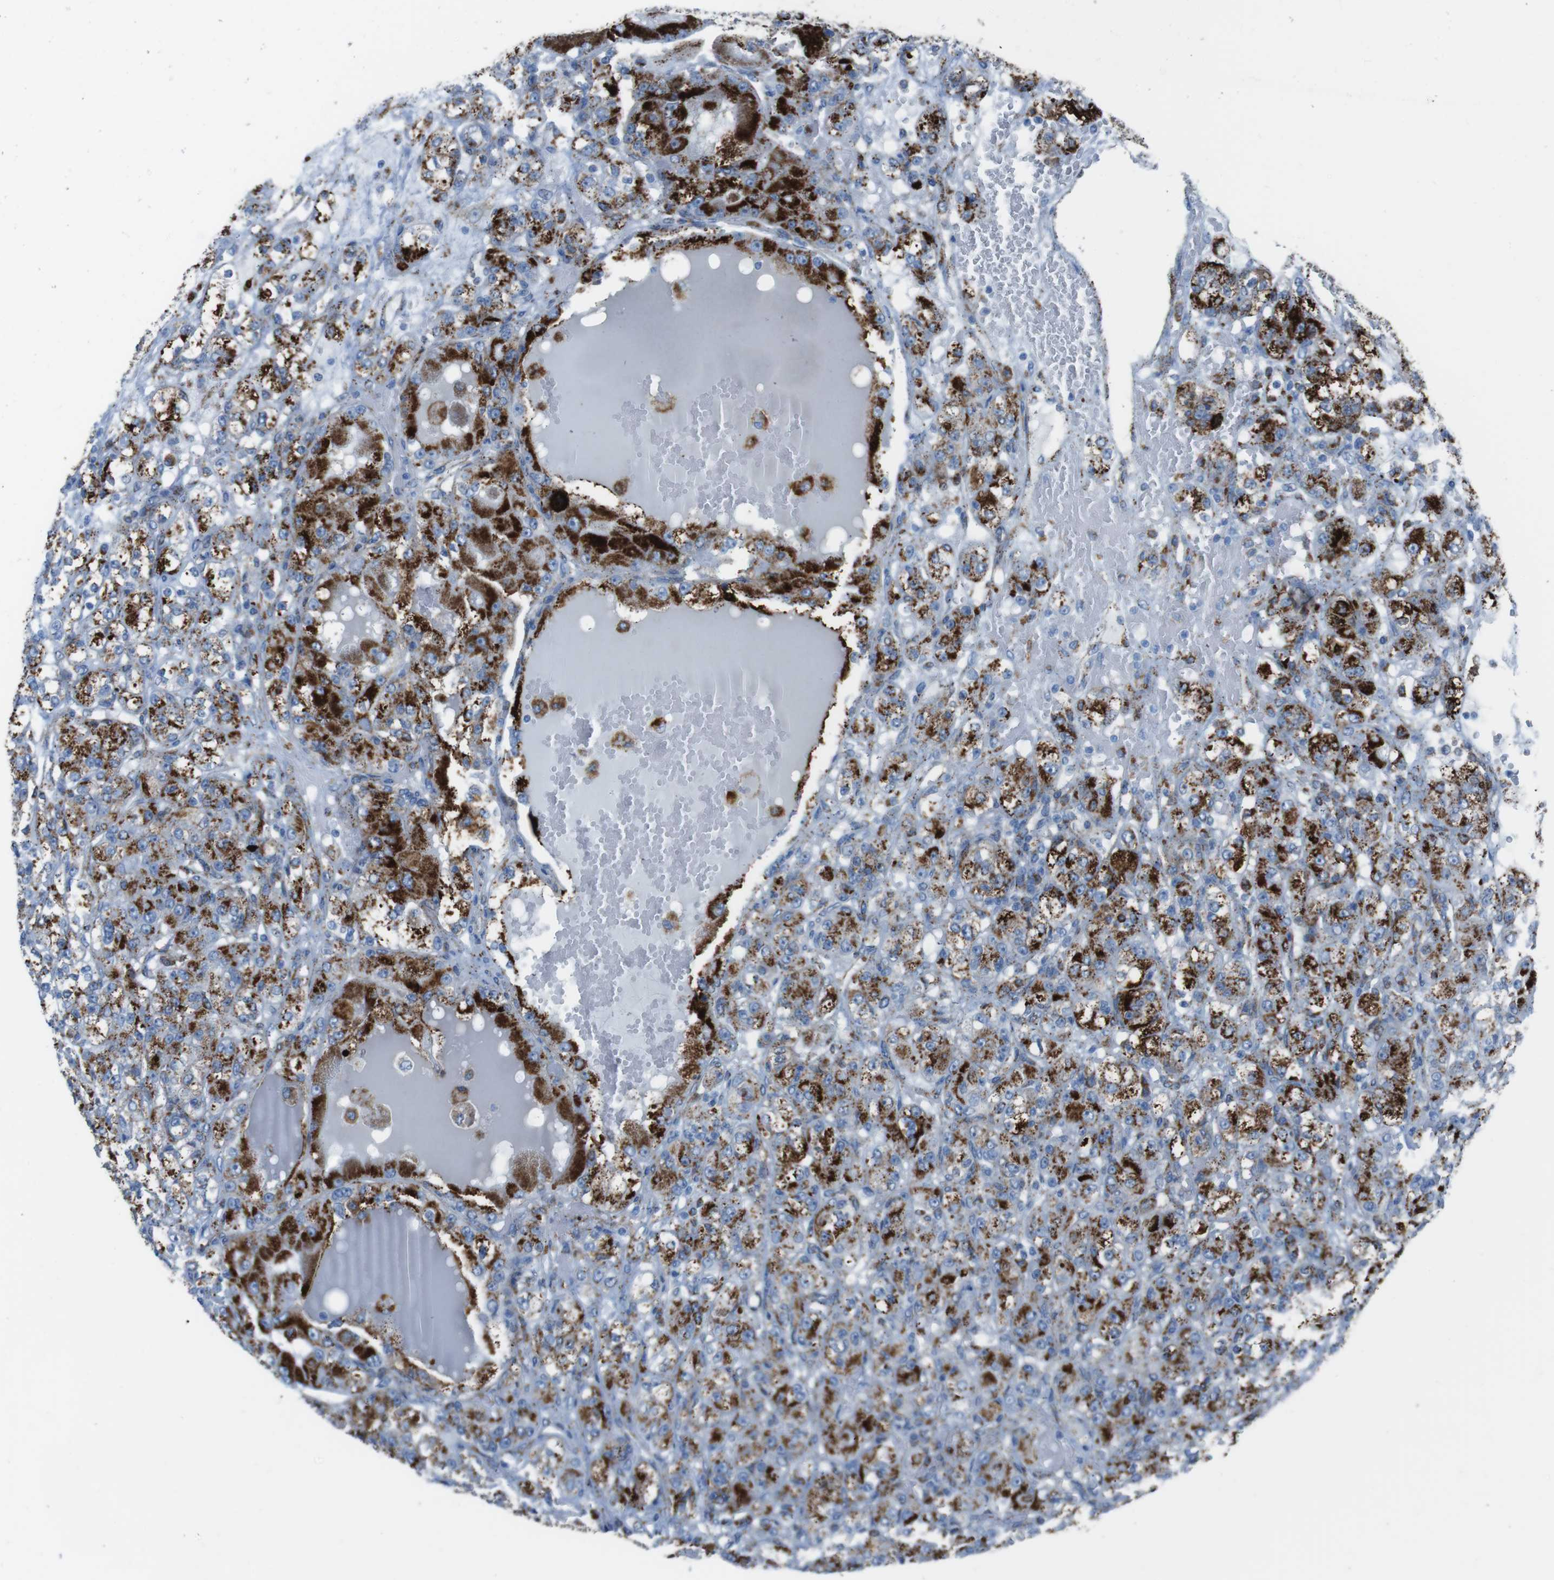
{"staining": {"intensity": "strong", "quantity": ">75%", "location": "cytoplasmic/membranous"}, "tissue": "renal cancer", "cell_type": "Tumor cells", "image_type": "cancer", "snomed": [{"axis": "morphology", "description": "Normal tissue, NOS"}, {"axis": "morphology", "description": "Adenocarcinoma, NOS"}, {"axis": "topography", "description": "Kidney"}], "caption": "Strong cytoplasmic/membranous staining is identified in approximately >75% of tumor cells in renal adenocarcinoma.", "gene": "SCARB2", "patient": {"sex": "male", "age": 61}}